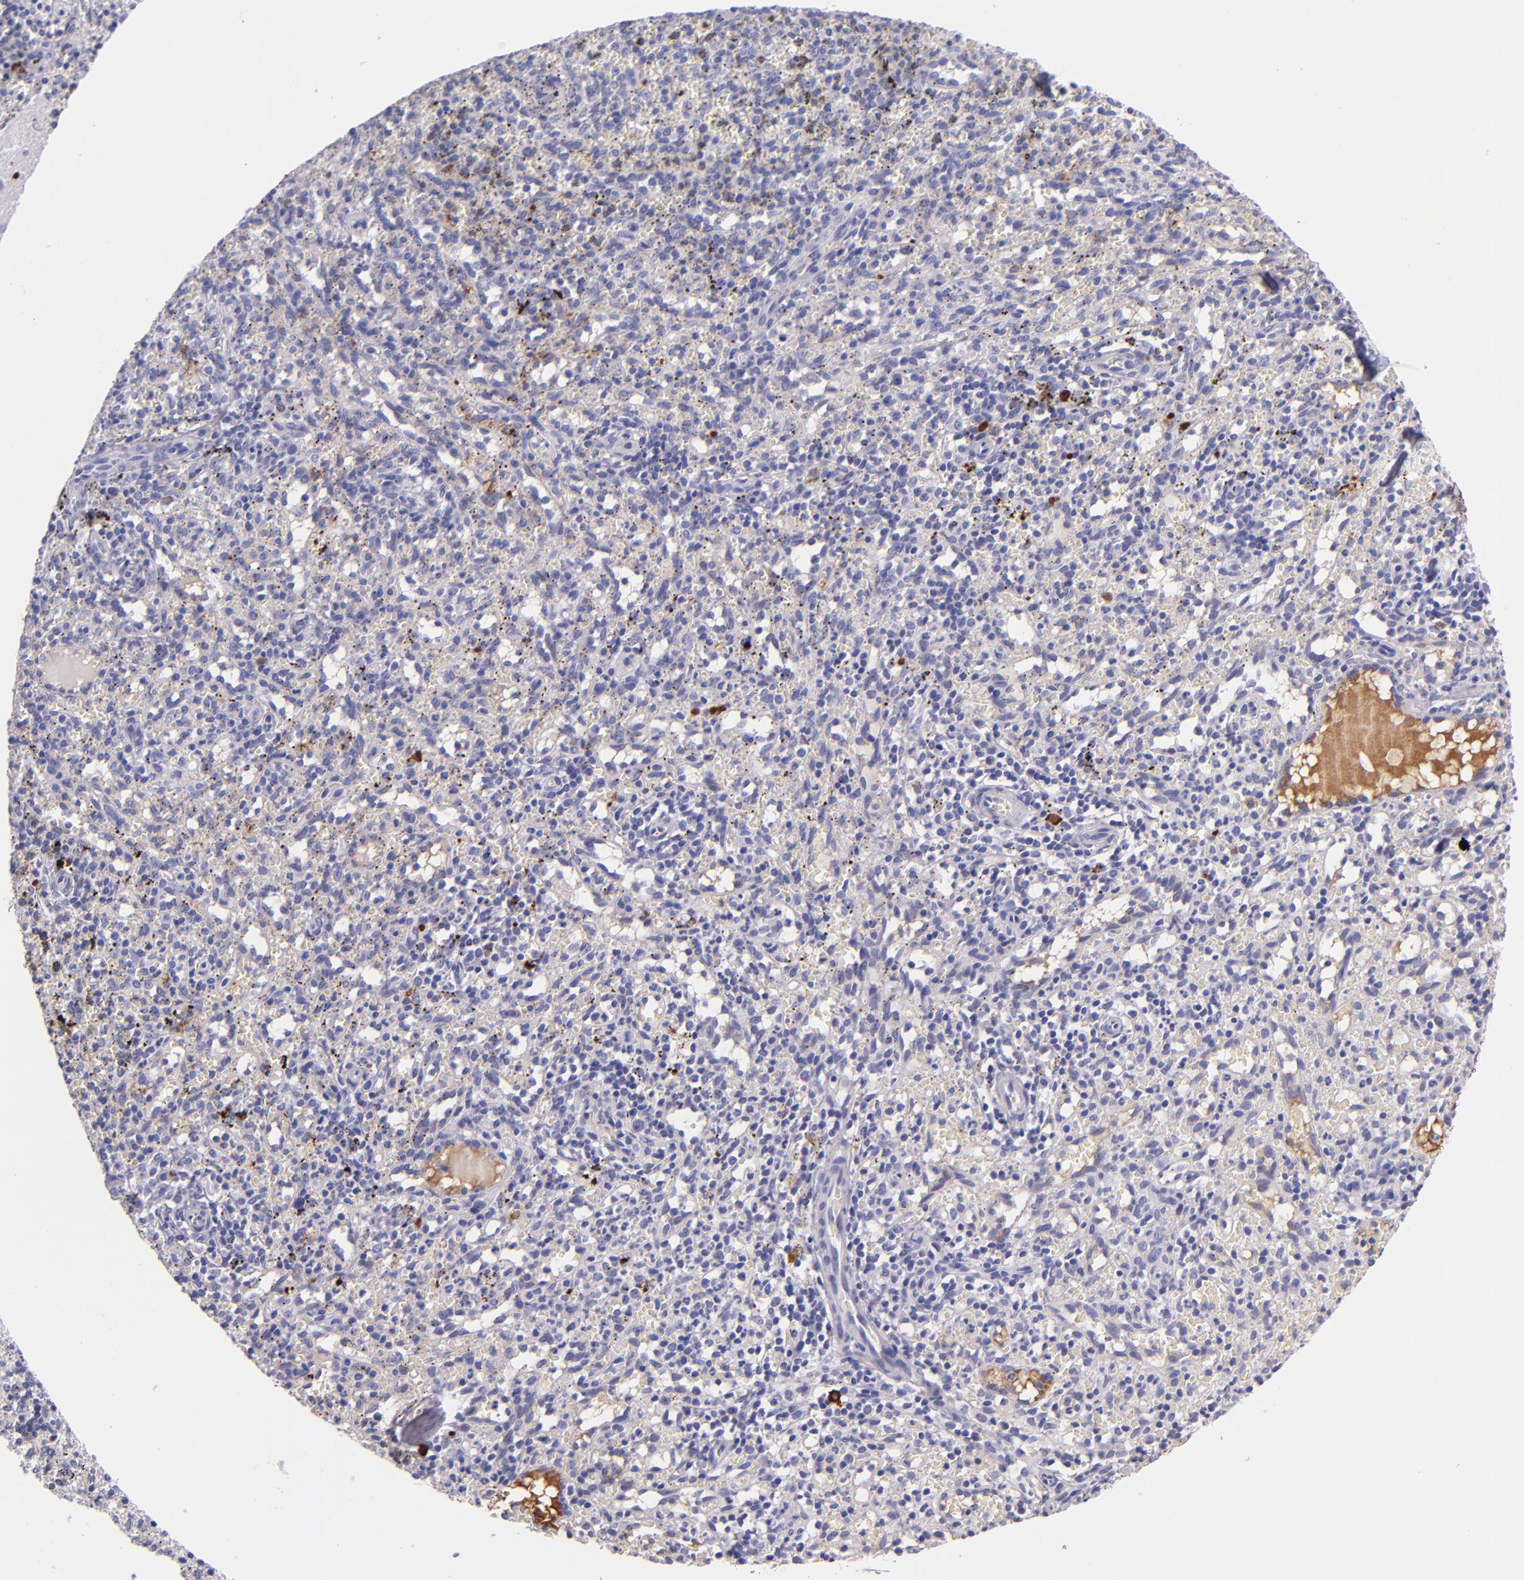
{"staining": {"intensity": "negative", "quantity": "none", "location": "none"}, "tissue": "spleen", "cell_type": "Cells in red pulp", "image_type": "normal", "snomed": [{"axis": "morphology", "description": "Normal tissue, NOS"}, {"axis": "topography", "description": "Spleen"}], "caption": "Immunohistochemistry (IHC) image of benign spleen: spleen stained with DAB (3,3'-diaminobenzidine) shows no significant protein positivity in cells in red pulp. (DAB IHC visualized using brightfield microscopy, high magnification).", "gene": "KNG1", "patient": {"sex": "female", "age": 10}}